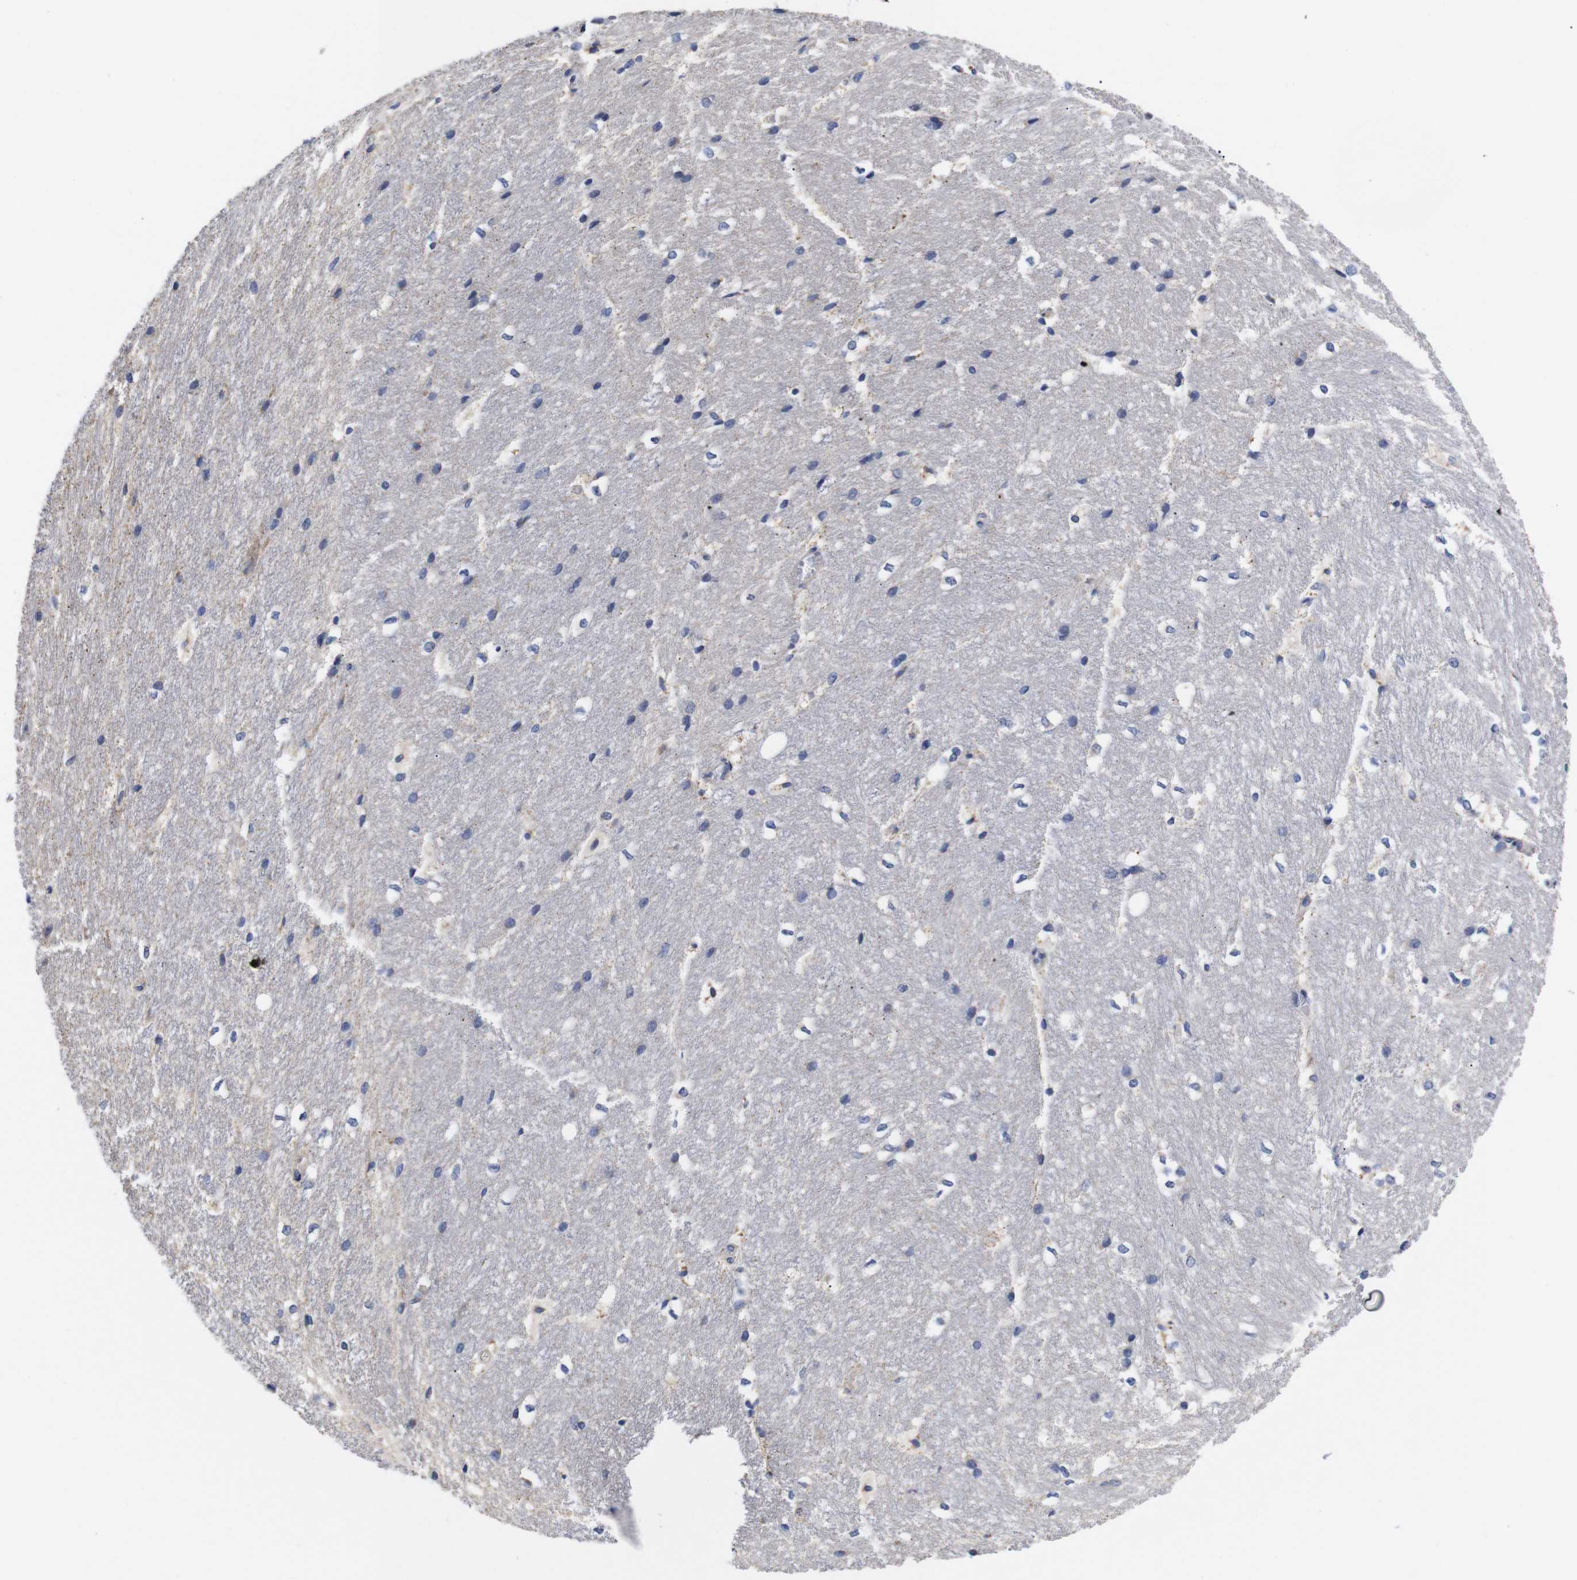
{"staining": {"intensity": "moderate", "quantity": "<25%", "location": "cytoplasmic/membranous"}, "tissue": "hippocampus", "cell_type": "Glial cells", "image_type": "normal", "snomed": [{"axis": "morphology", "description": "Normal tissue, NOS"}, {"axis": "topography", "description": "Hippocampus"}], "caption": "Moderate cytoplasmic/membranous expression for a protein is present in approximately <25% of glial cells of normal hippocampus using immunohistochemistry.", "gene": "OPN3", "patient": {"sex": "female", "age": 19}}